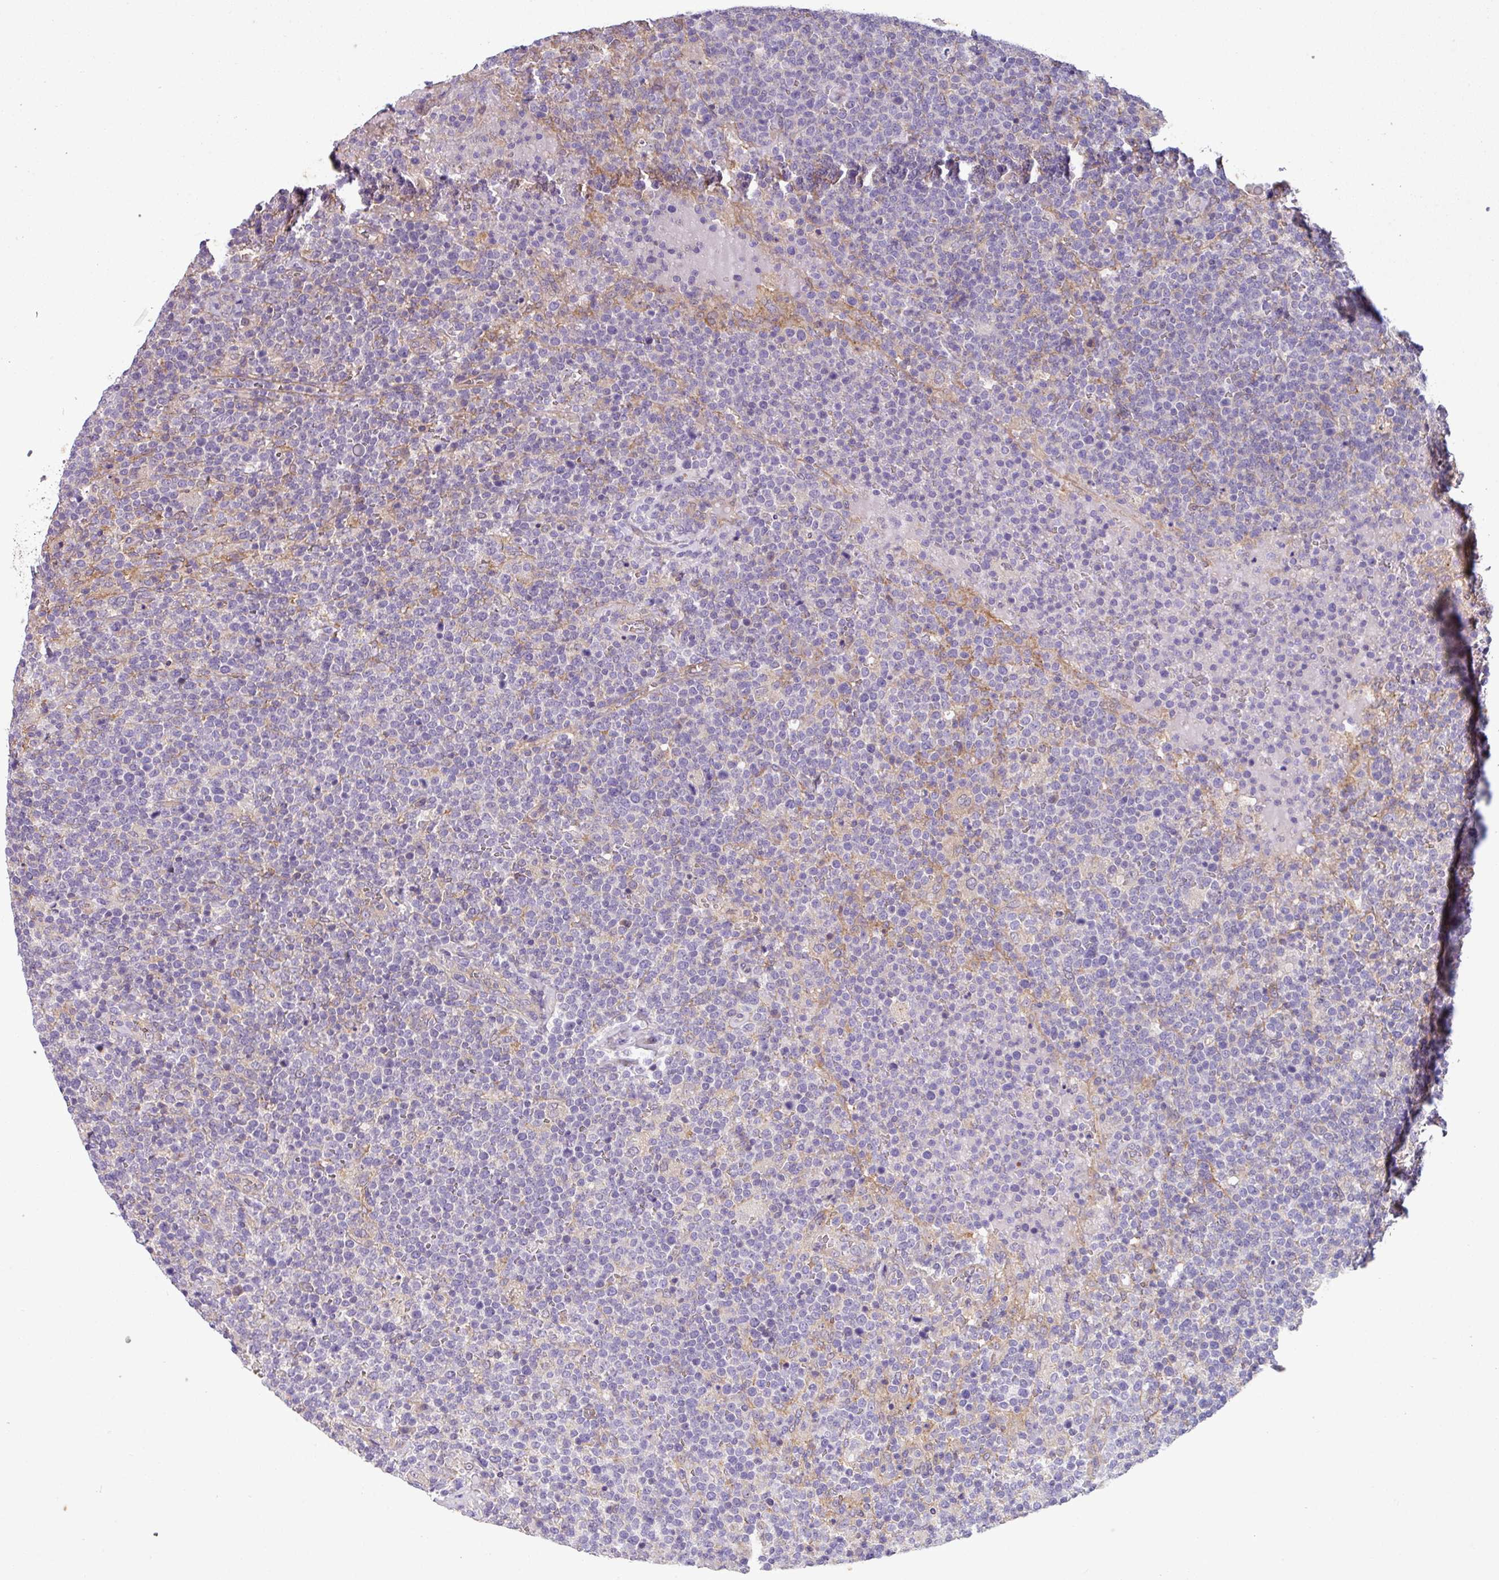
{"staining": {"intensity": "negative", "quantity": "none", "location": "none"}, "tissue": "lymphoma", "cell_type": "Tumor cells", "image_type": "cancer", "snomed": [{"axis": "morphology", "description": "Malignant lymphoma, non-Hodgkin's type, High grade"}, {"axis": "topography", "description": "Lymph node"}], "caption": "Immunohistochemical staining of human lymphoma shows no significant staining in tumor cells. (Brightfield microscopy of DAB immunohistochemistry at high magnification).", "gene": "SLC23A2", "patient": {"sex": "male", "age": 61}}